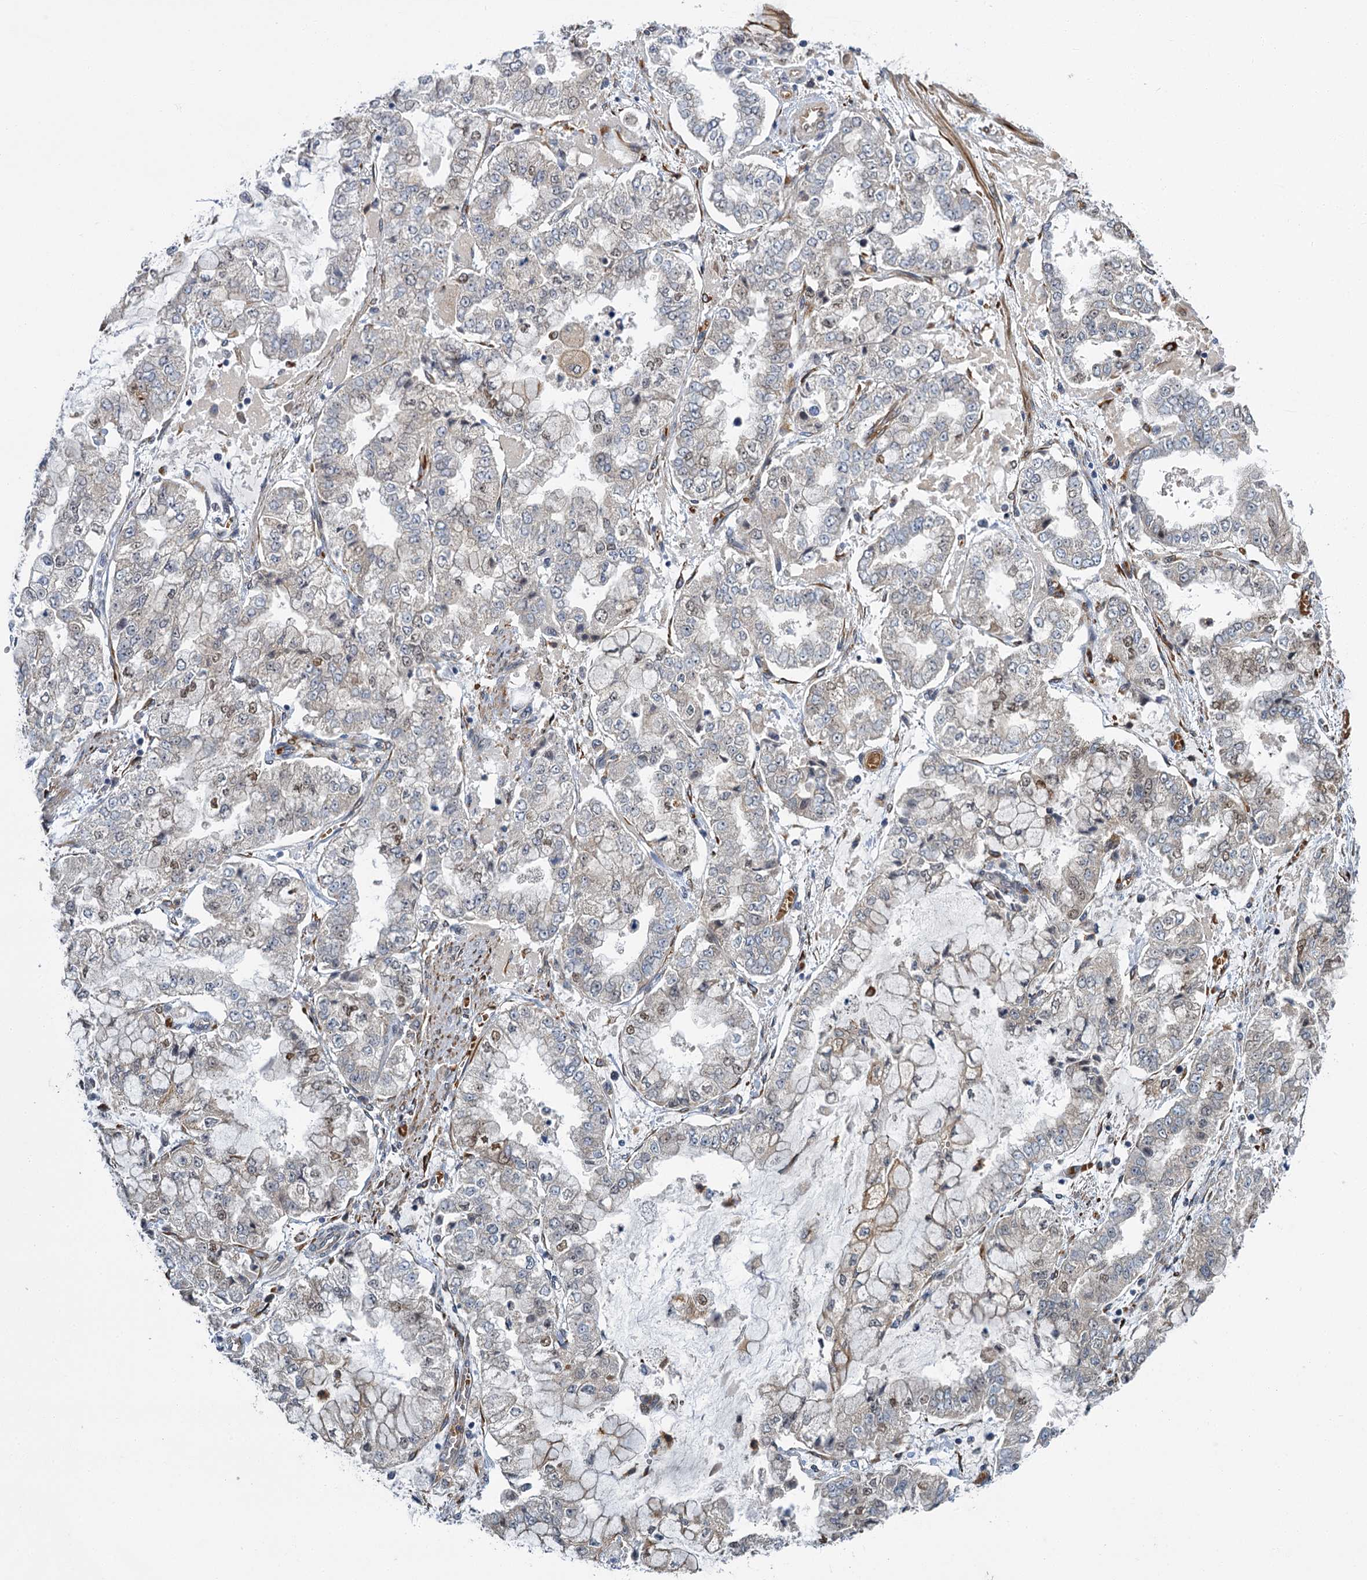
{"staining": {"intensity": "weak", "quantity": "<25%", "location": "nuclear"}, "tissue": "stomach cancer", "cell_type": "Tumor cells", "image_type": "cancer", "snomed": [{"axis": "morphology", "description": "Adenocarcinoma, NOS"}, {"axis": "topography", "description": "Stomach"}], "caption": "Stomach cancer was stained to show a protein in brown. There is no significant expression in tumor cells.", "gene": "APBA2", "patient": {"sex": "male", "age": 76}}